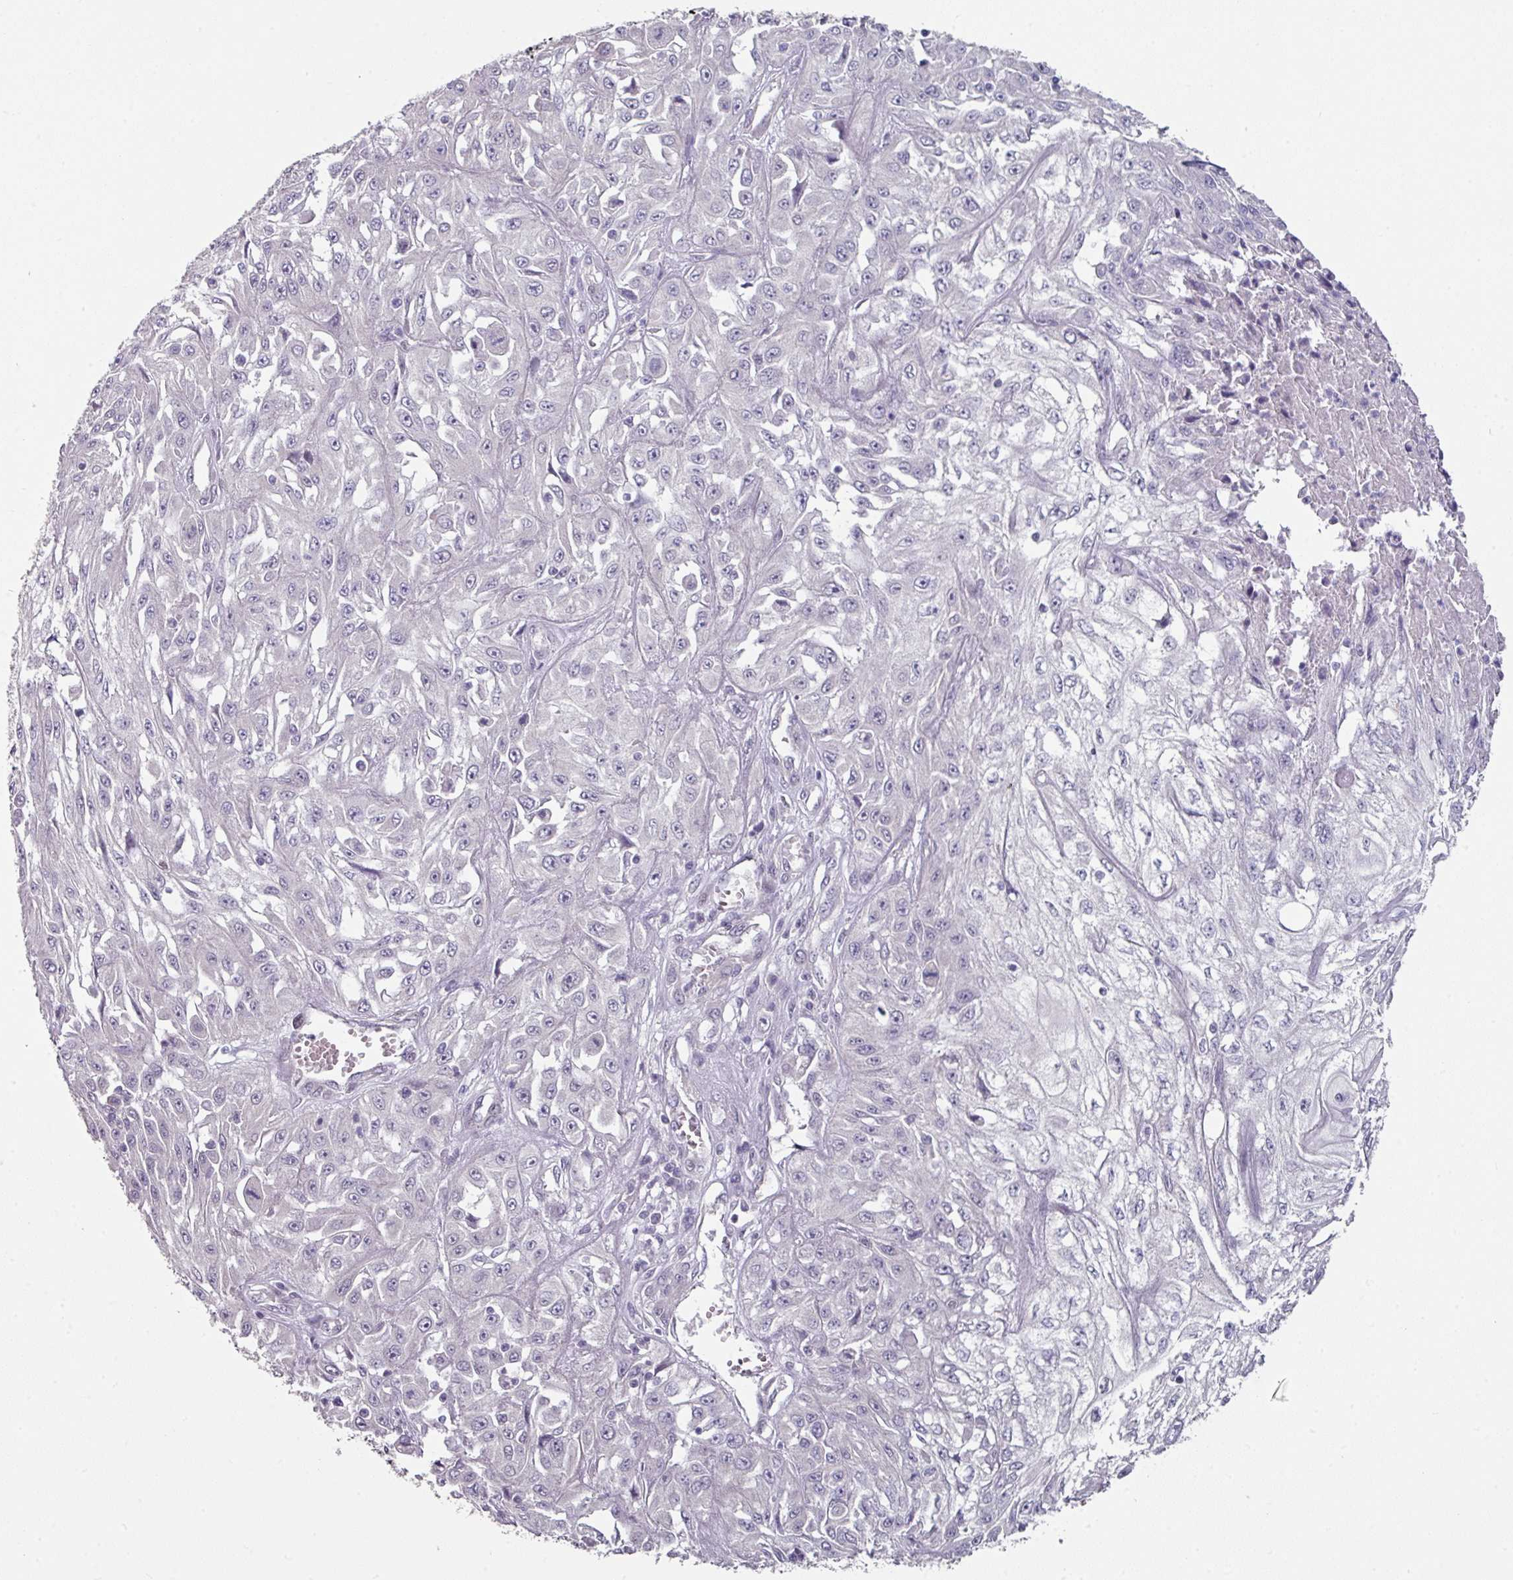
{"staining": {"intensity": "negative", "quantity": "none", "location": "none"}, "tissue": "skin cancer", "cell_type": "Tumor cells", "image_type": "cancer", "snomed": [{"axis": "morphology", "description": "Squamous cell carcinoma, NOS"}, {"axis": "morphology", "description": "Squamous cell carcinoma, metastatic, NOS"}, {"axis": "topography", "description": "Skin"}, {"axis": "topography", "description": "Lymph node"}], "caption": "High power microscopy image of an immunohistochemistry image of skin cancer (squamous cell carcinoma), revealing no significant expression in tumor cells. (DAB (3,3'-diaminobenzidine) immunohistochemistry (IHC) visualized using brightfield microscopy, high magnification).", "gene": "ELK1", "patient": {"sex": "male", "age": 75}}